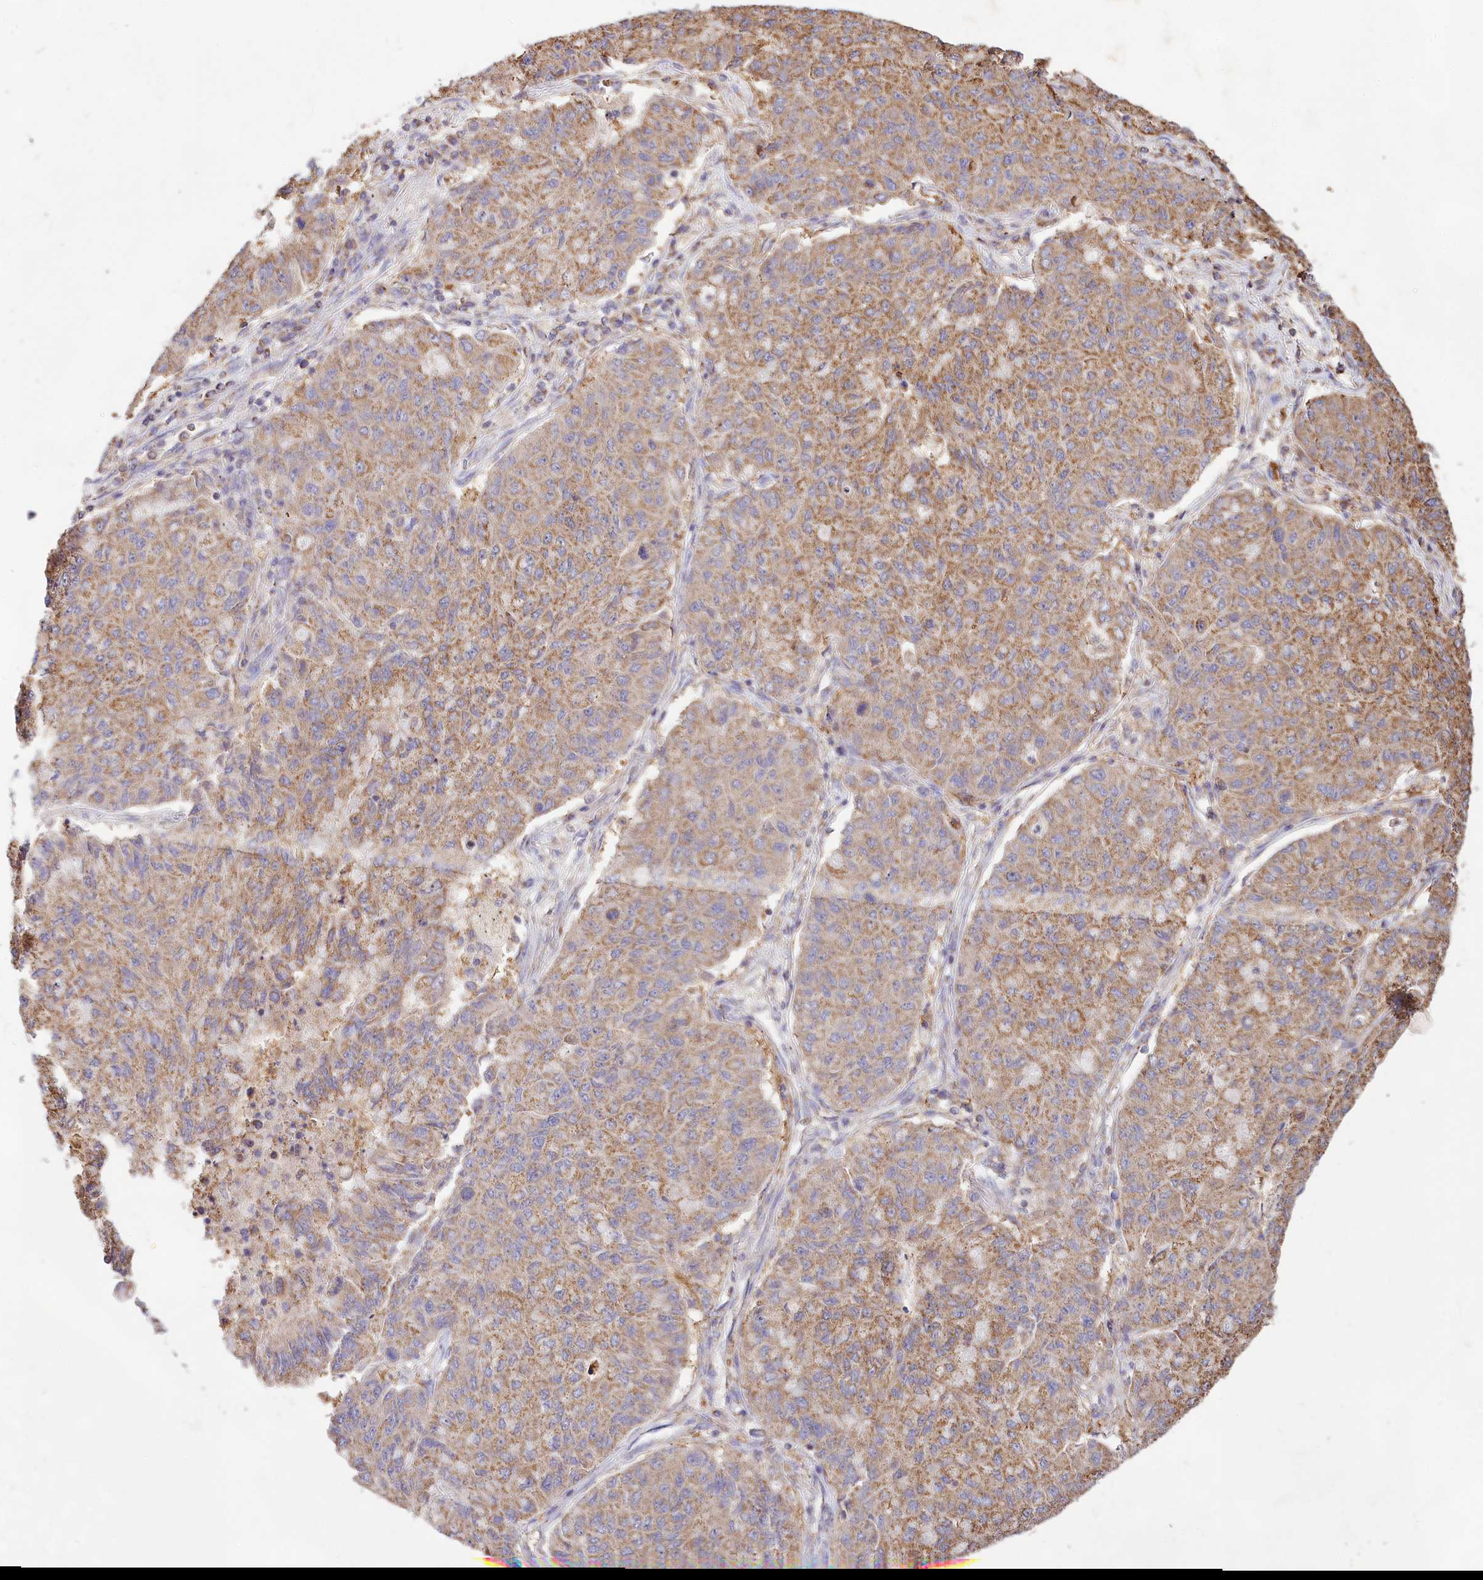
{"staining": {"intensity": "moderate", "quantity": ">75%", "location": "cytoplasmic/membranous"}, "tissue": "lung cancer", "cell_type": "Tumor cells", "image_type": "cancer", "snomed": [{"axis": "morphology", "description": "Squamous cell carcinoma, NOS"}, {"axis": "topography", "description": "Lung"}], "caption": "IHC (DAB) staining of human lung squamous cell carcinoma demonstrates moderate cytoplasmic/membranous protein staining in approximately >75% of tumor cells.", "gene": "TASOR2", "patient": {"sex": "male", "age": 74}}